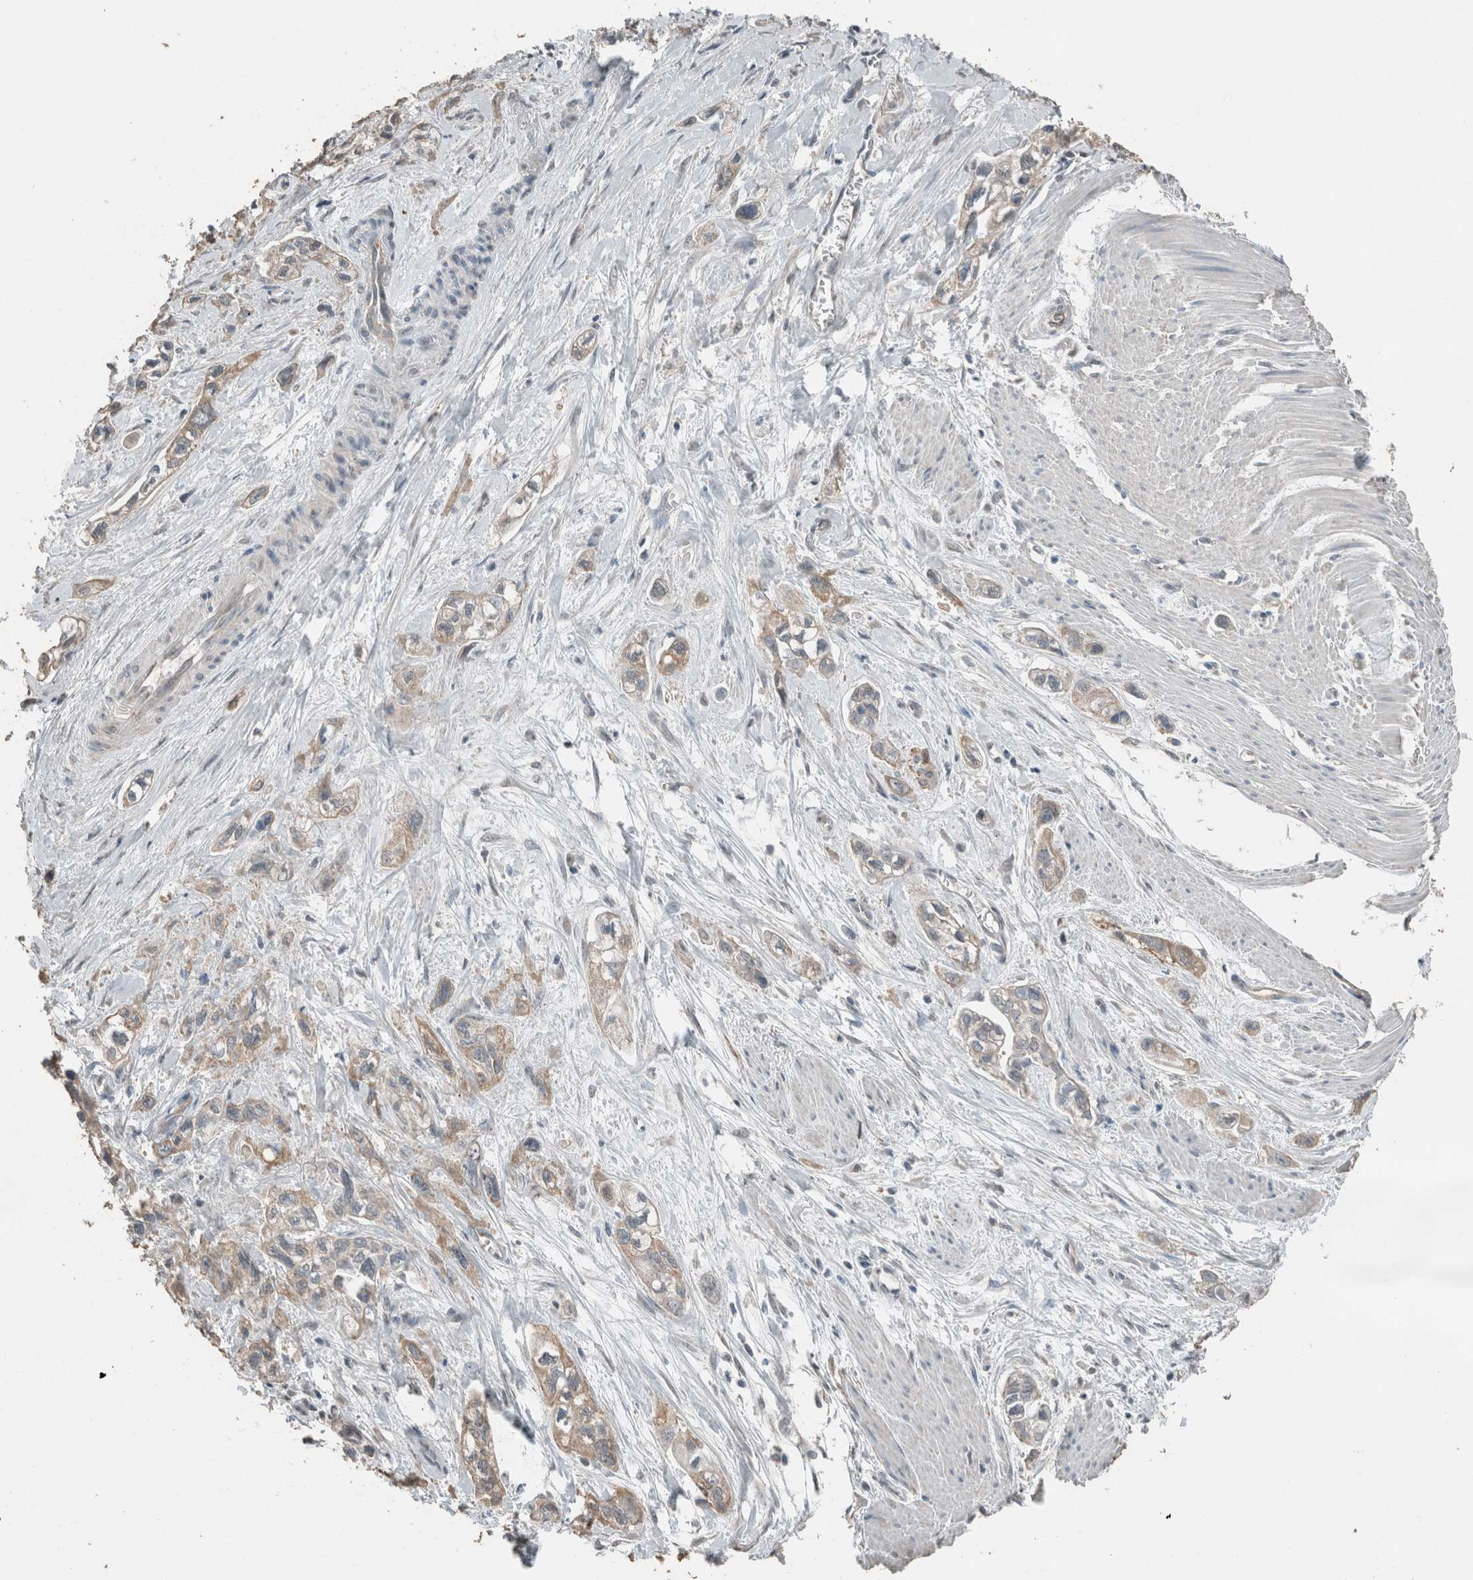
{"staining": {"intensity": "weak", "quantity": ">75%", "location": "cytoplasmic/membranous"}, "tissue": "pancreatic cancer", "cell_type": "Tumor cells", "image_type": "cancer", "snomed": [{"axis": "morphology", "description": "Adenocarcinoma, NOS"}, {"axis": "topography", "description": "Pancreas"}], "caption": "Immunohistochemical staining of human pancreatic adenocarcinoma shows low levels of weak cytoplasmic/membranous protein positivity in approximately >75% of tumor cells.", "gene": "ACVR2B", "patient": {"sex": "male", "age": 74}}